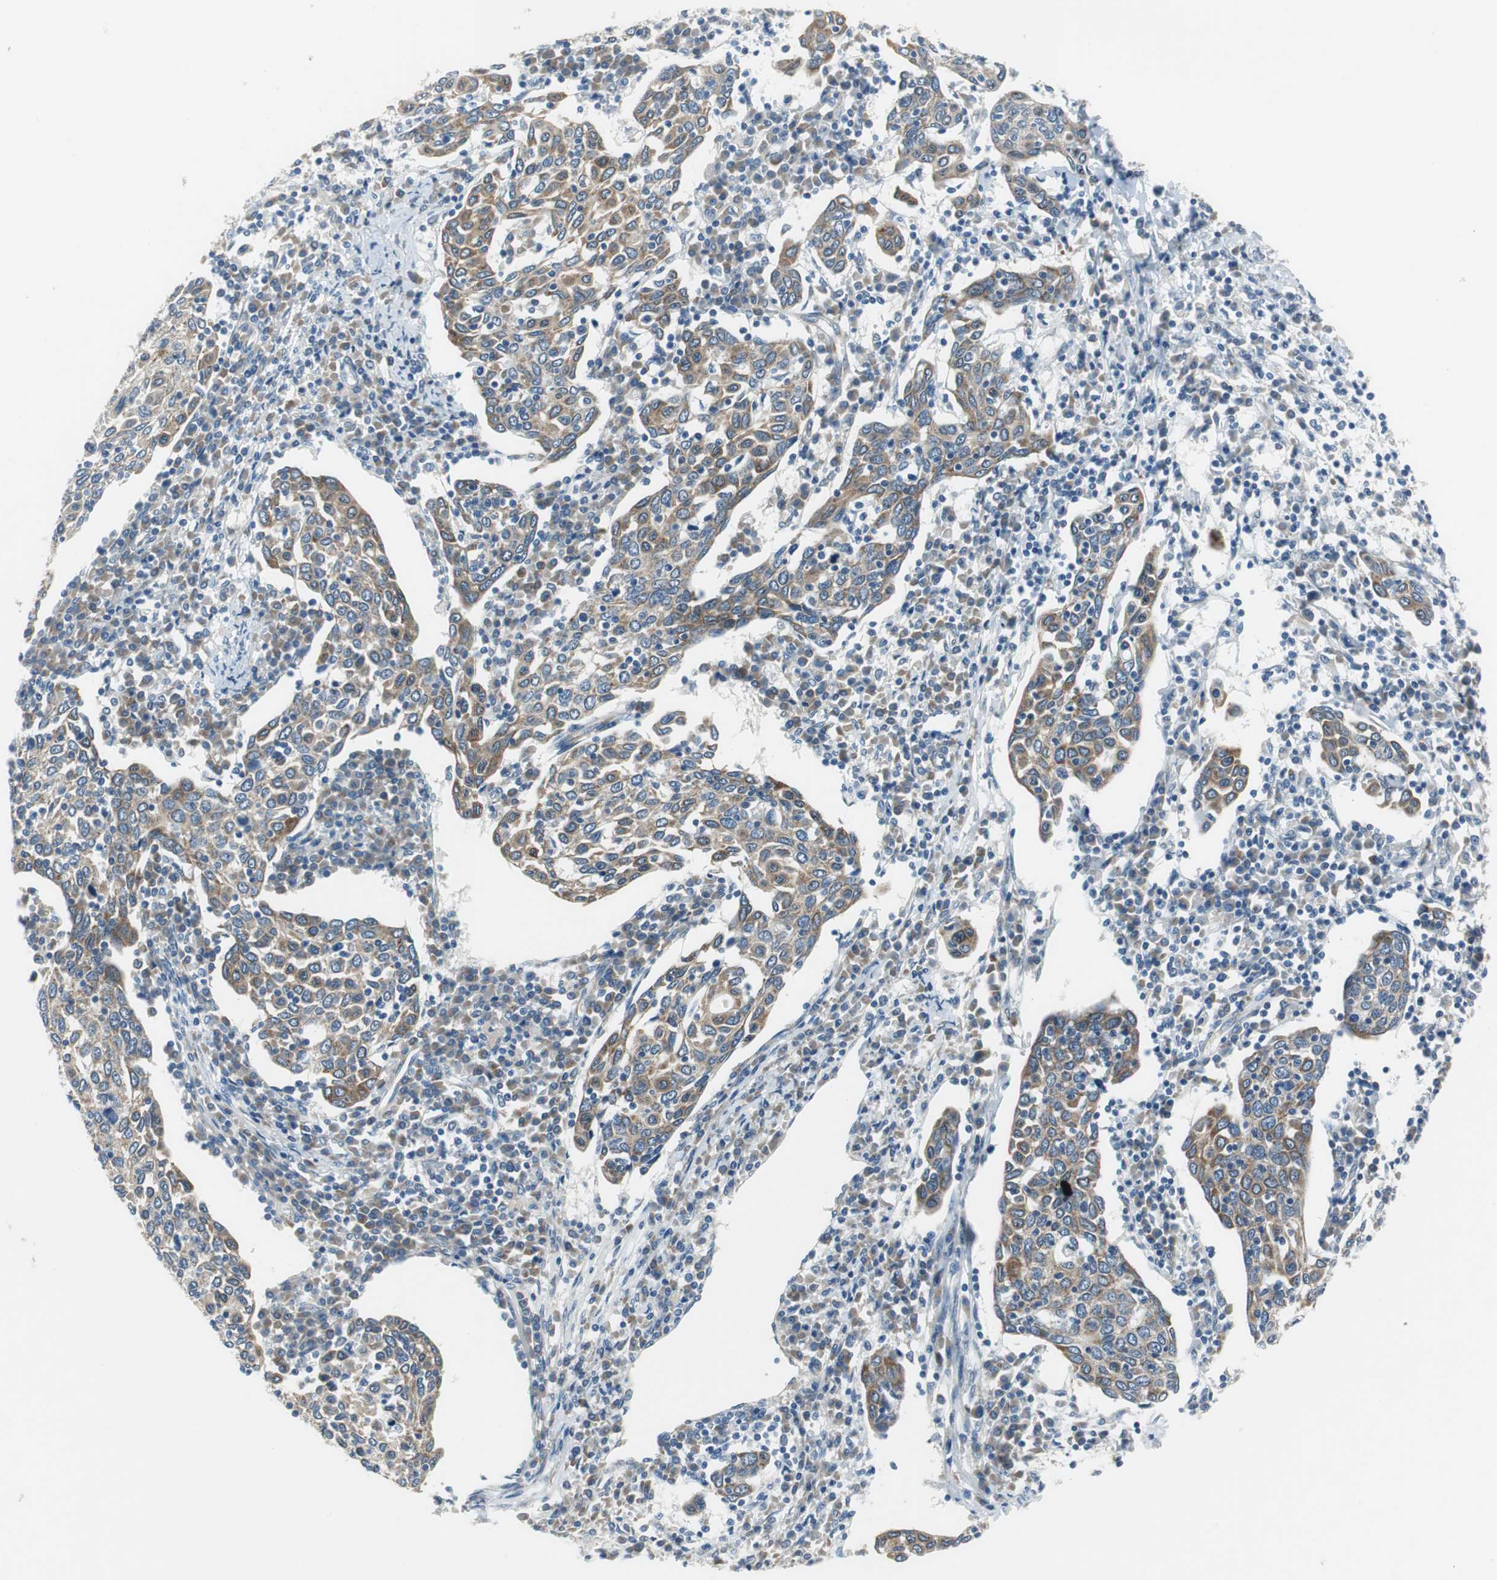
{"staining": {"intensity": "moderate", "quantity": ">75%", "location": "cytoplasmic/membranous"}, "tissue": "cervical cancer", "cell_type": "Tumor cells", "image_type": "cancer", "snomed": [{"axis": "morphology", "description": "Squamous cell carcinoma, NOS"}, {"axis": "topography", "description": "Cervix"}], "caption": "Squamous cell carcinoma (cervical) was stained to show a protein in brown. There is medium levels of moderate cytoplasmic/membranous positivity in approximately >75% of tumor cells.", "gene": "PLAA", "patient": {"sex": "female", "age": 40}}